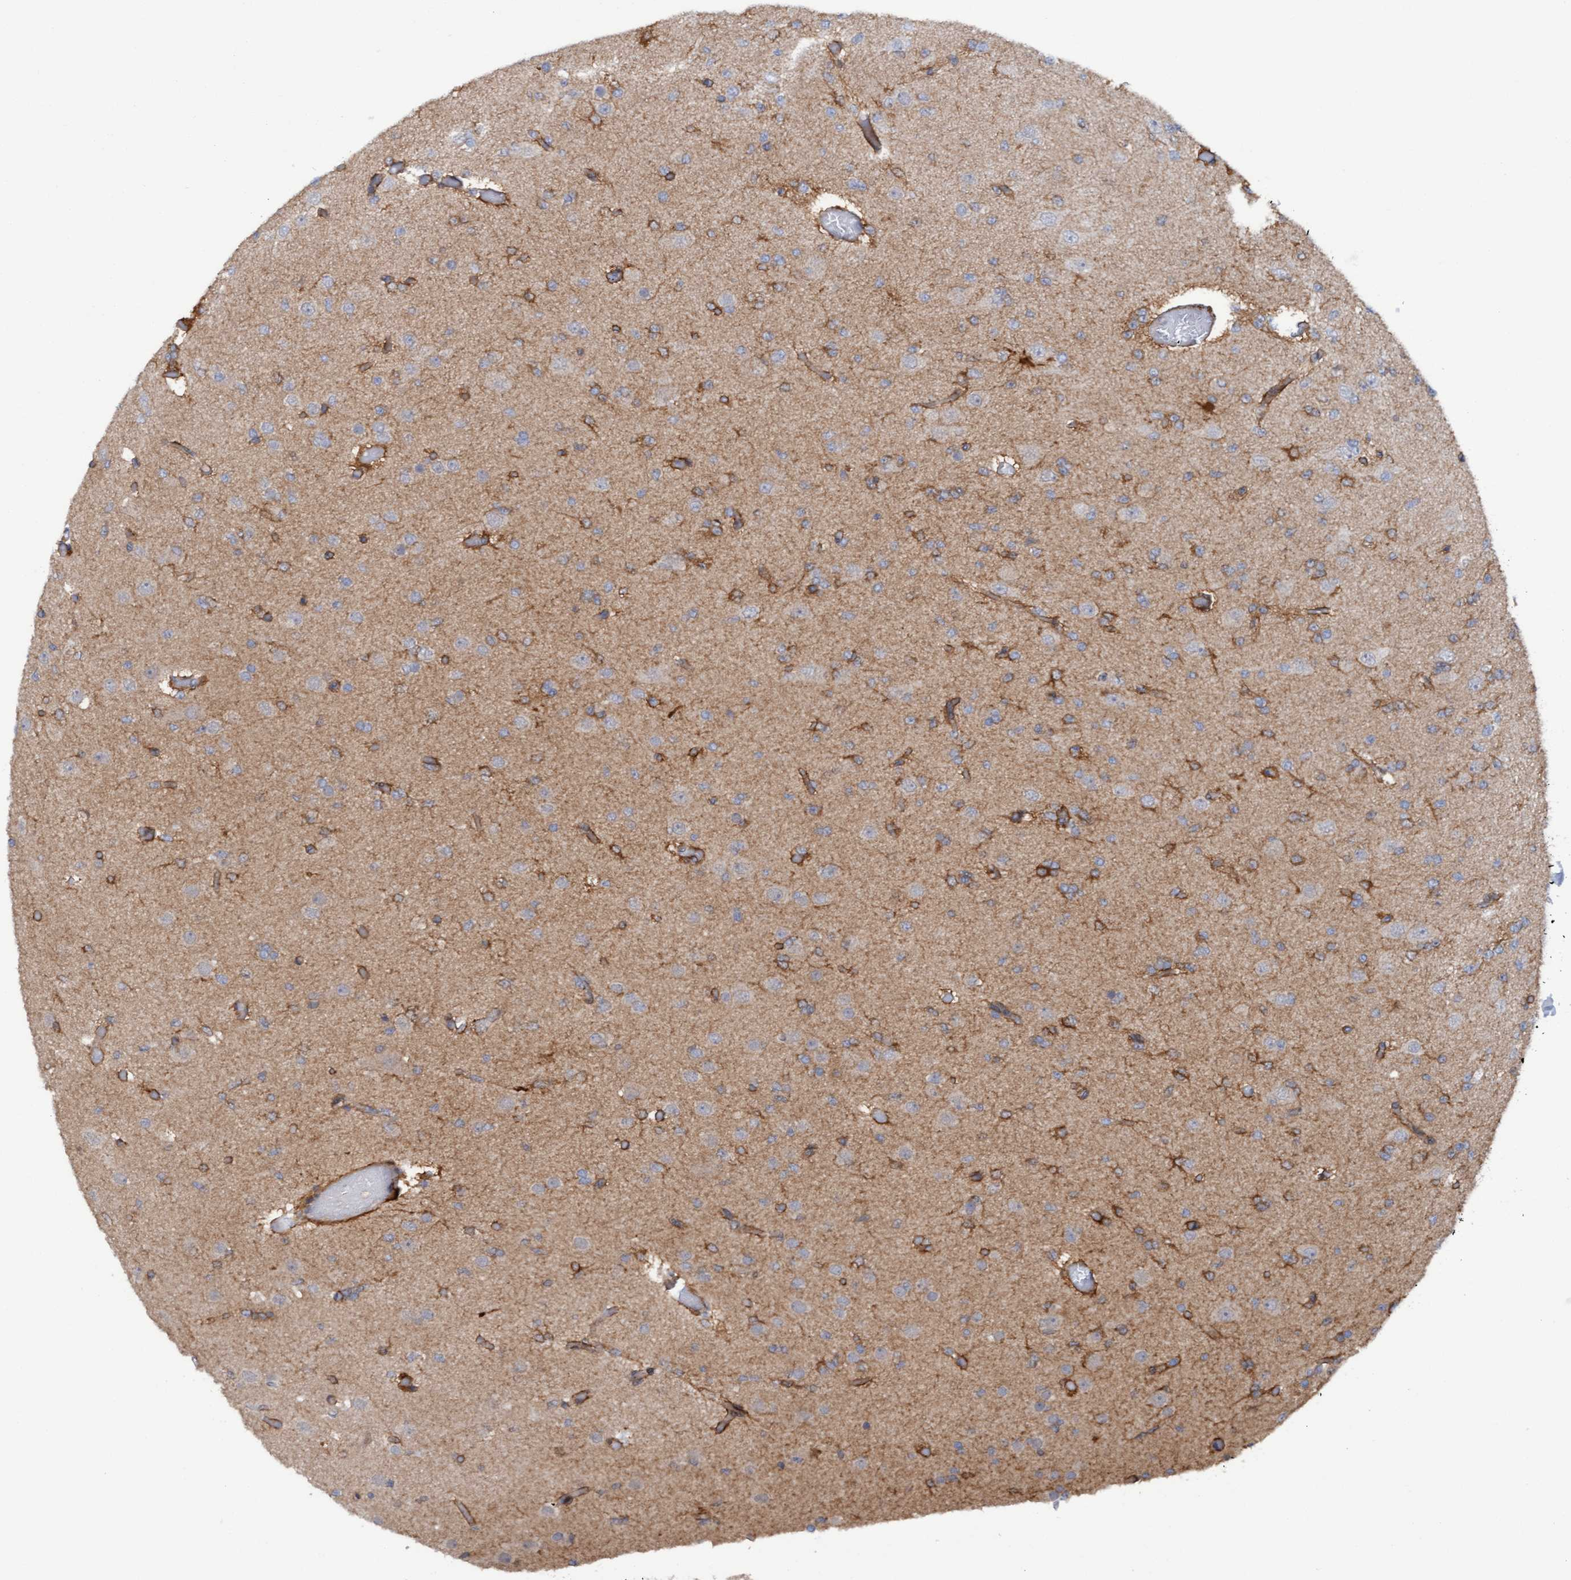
{"staining": {"intensity": "moderate", "quantity": "<25%", "location": "cytoplasmic/membranous"}, "tissue": "glioma", "cell_type": "Tumor cells", "image_type": "cancer", "snomed": [{"axis": "morphology", "description": "Glioma, malignant, Low grade"}, {"axis": "topography", "description": "Brain"}], "caption": "Human malignant glioma (low-grade) stained with a brown dye displays moderate cytoplasmic/membranous positive positivity in about <25% of tumor cells.", "gene": "PLCD1", "patient": {"sex": "female", "age": 22}}